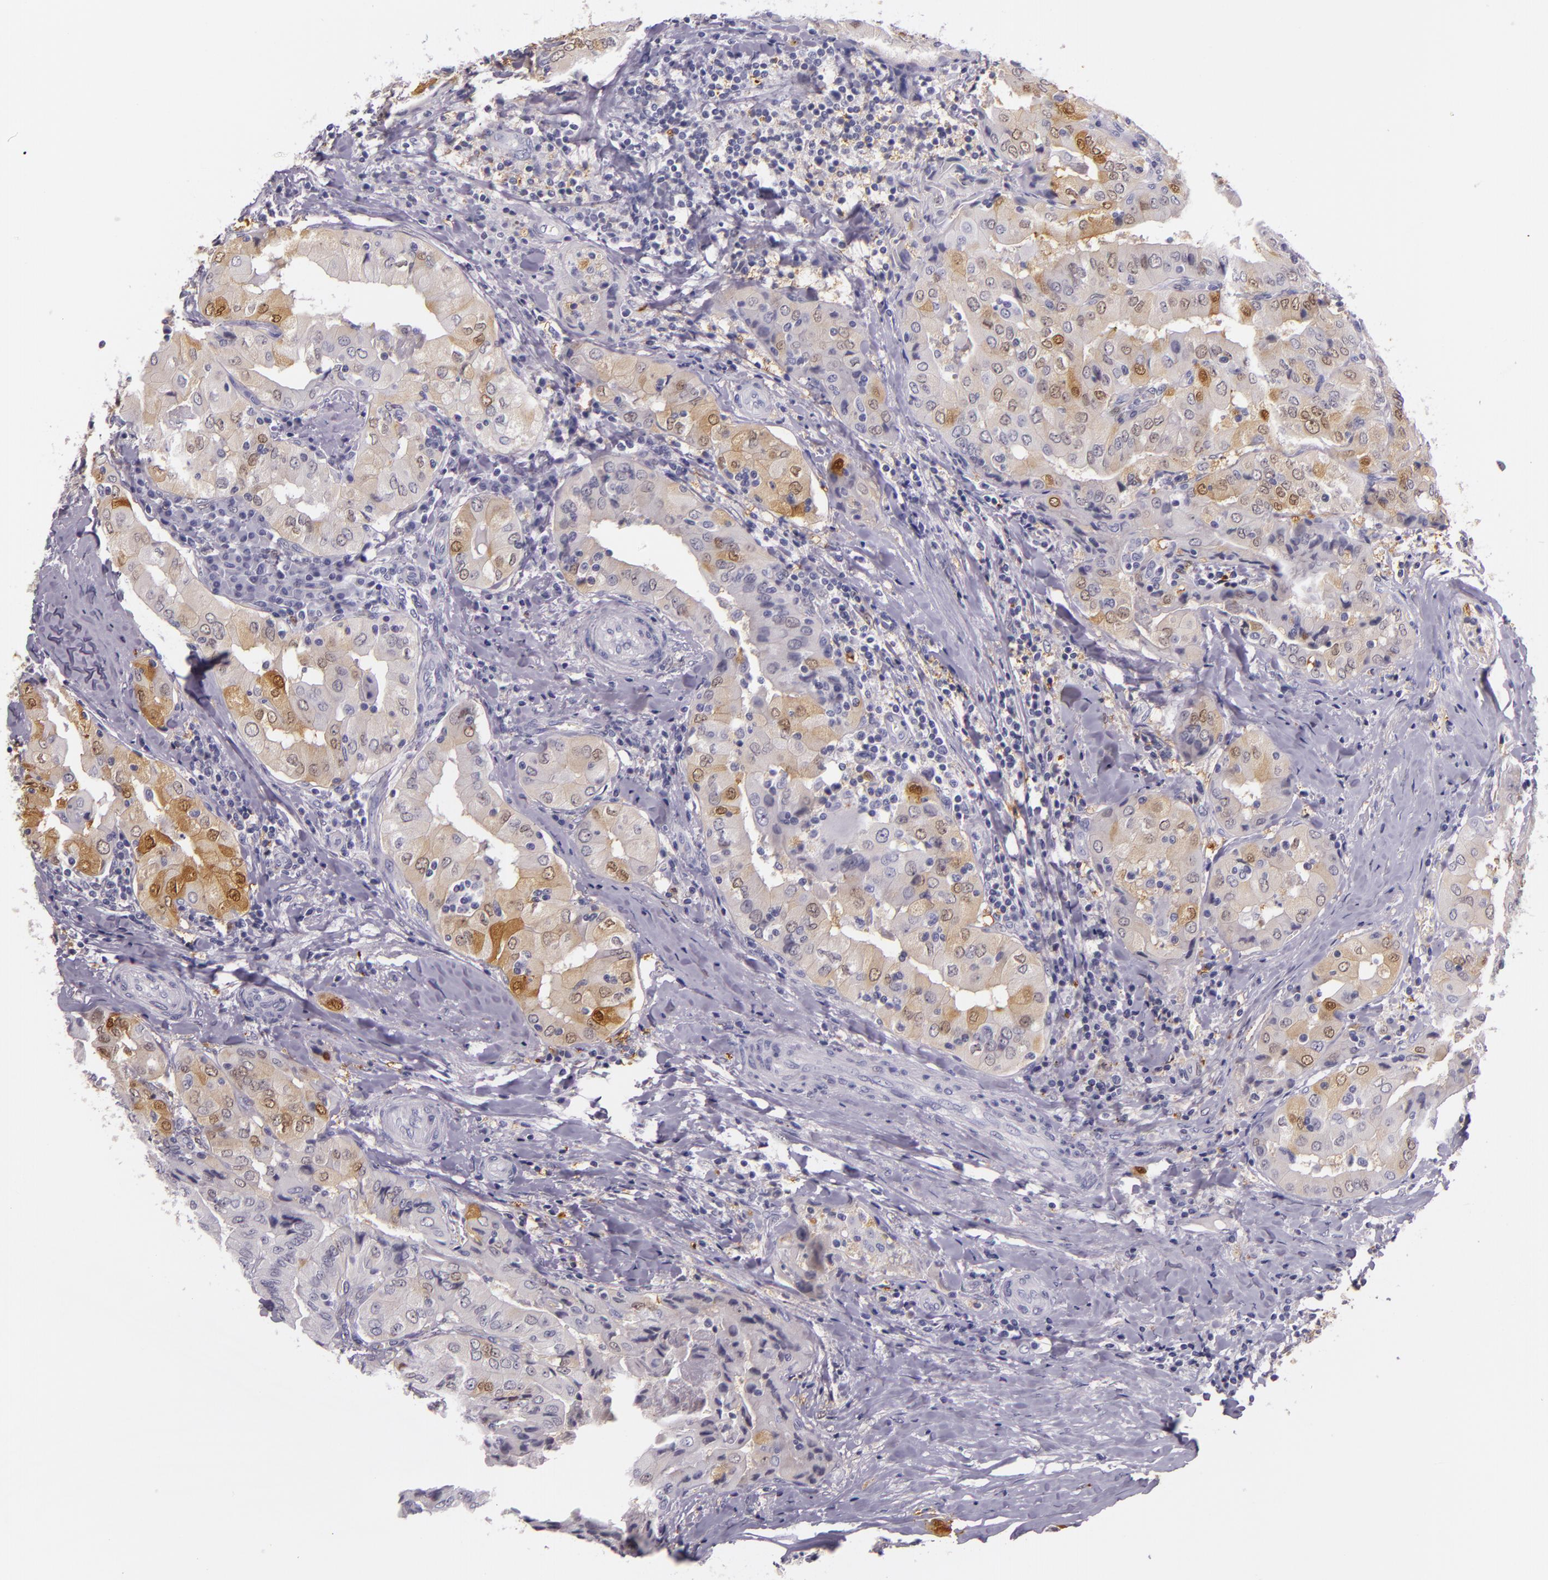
{"staining": {"intensity": "weak", "quantity": "<25%", "location": "nuclear"}, "tissue": "thyroid cancer", "cell_type": "Tumor cells", "image_type": "cancer", "snomed": [{"axis": "morphology", "description": "Papillary adenocarcinoma, NOS"}, {"axis": "topography", "description": "Thyroid gland"}], "caption": "High power microscopy photomicrograph of an IHC image of thyroid cancer, revealing no significant staining in tumor cells. (Brightfield microscopy of DAB (3,3'-diaminobenzidine) immunohistochemistry (IHC) at high magnification).", "gene": "MT1A", "patient": {"sex": "female", "age": 71}}